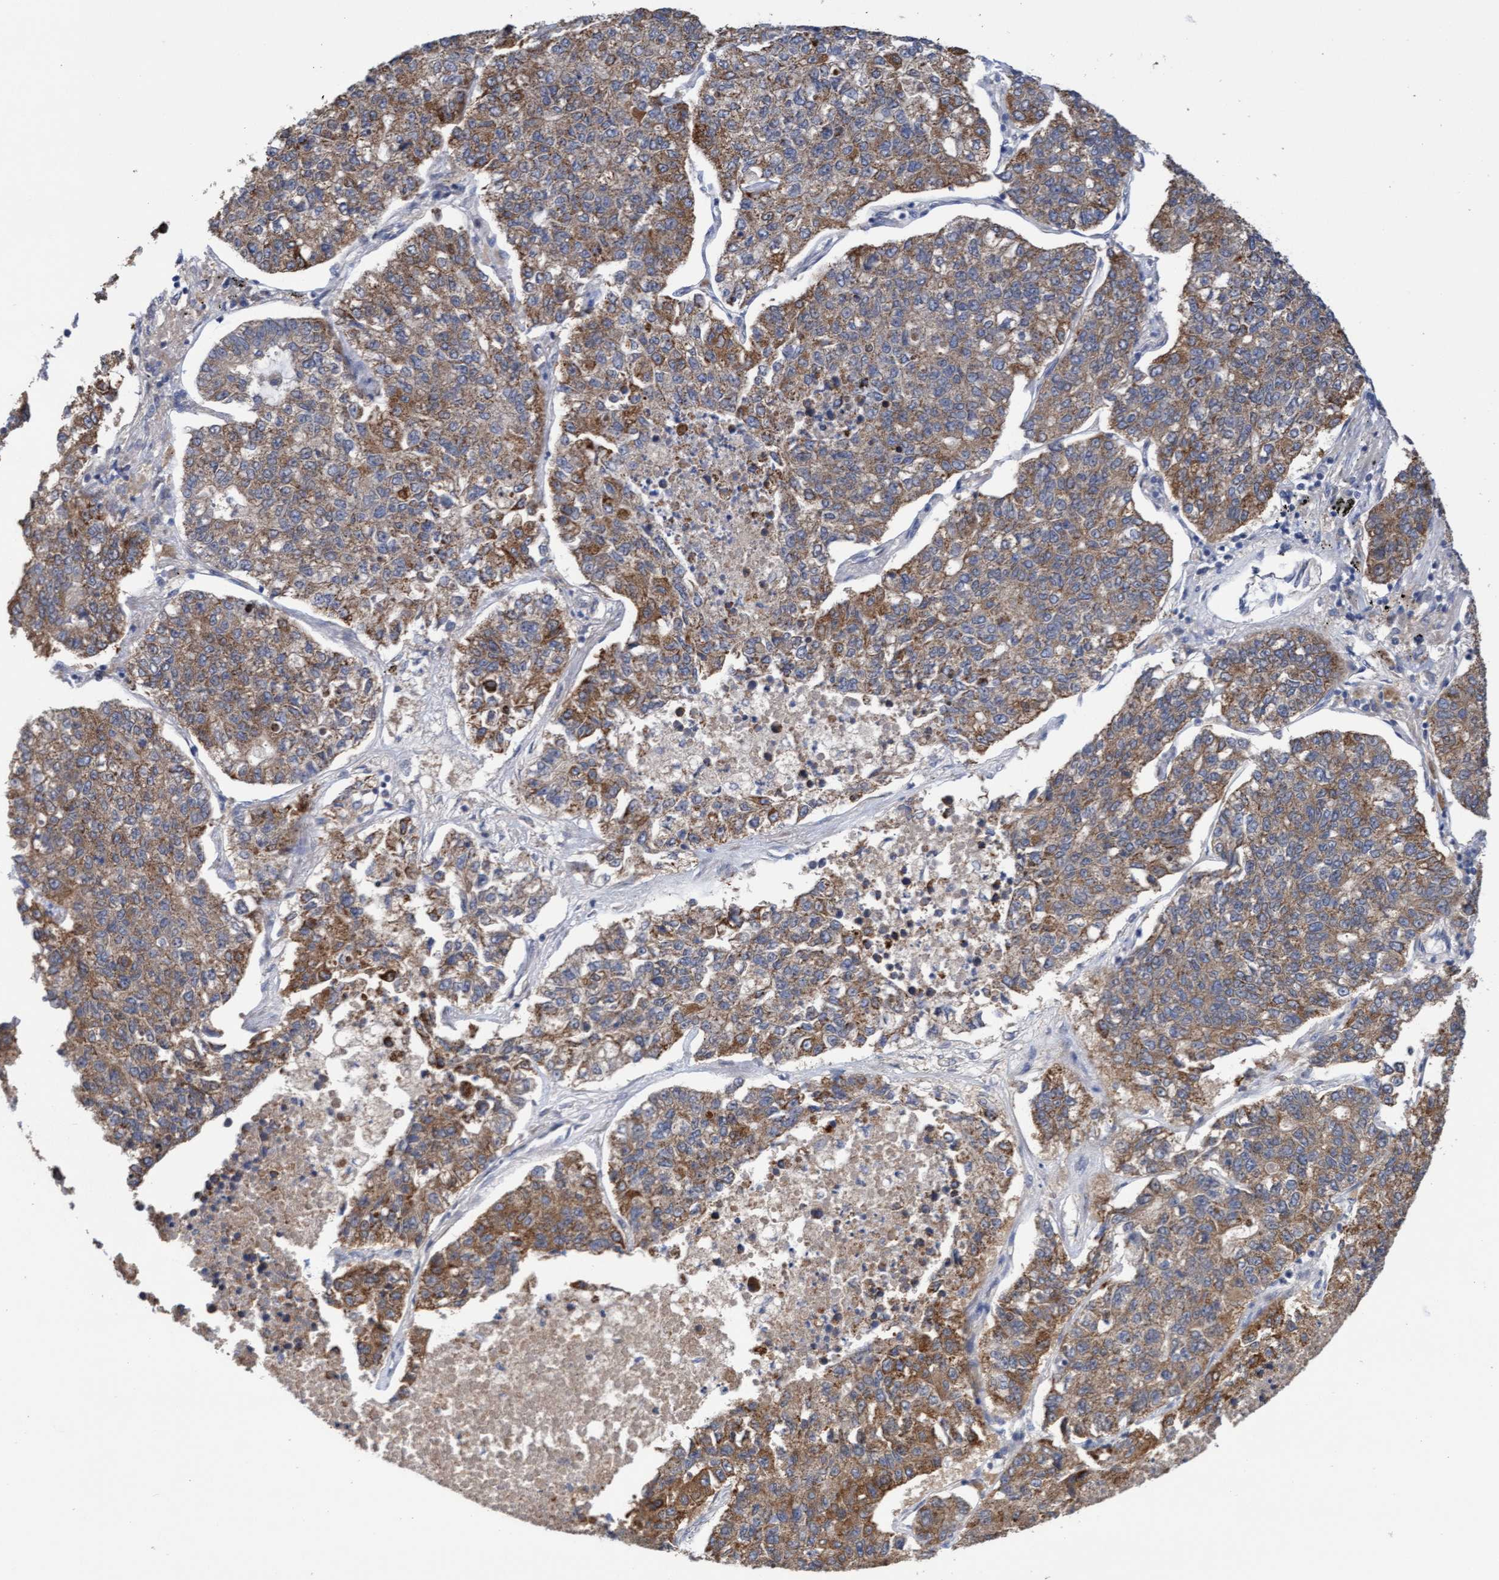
{"staining": {"intensity": "moderate", "quantity": ">75%", "location": "cytoplasmic/membranous"}, "tissue": "lung cancer", "cell_type": "Tumor cells", "image_type": "cancer", "snomed": [{"axis": "morphology", "description": "Adenocarcinoma, NOS"}, {"axis": "topography", "description": "Lung"}], "caption": "Immunohistochemical staining of lung cancer demonstrates medium levels of moderate cytoplasmic/membranous protein positivity in approximately >75% of tumor cells.", "gene": "ITFG1", "patient": {"sex": "male", "age": 49}}